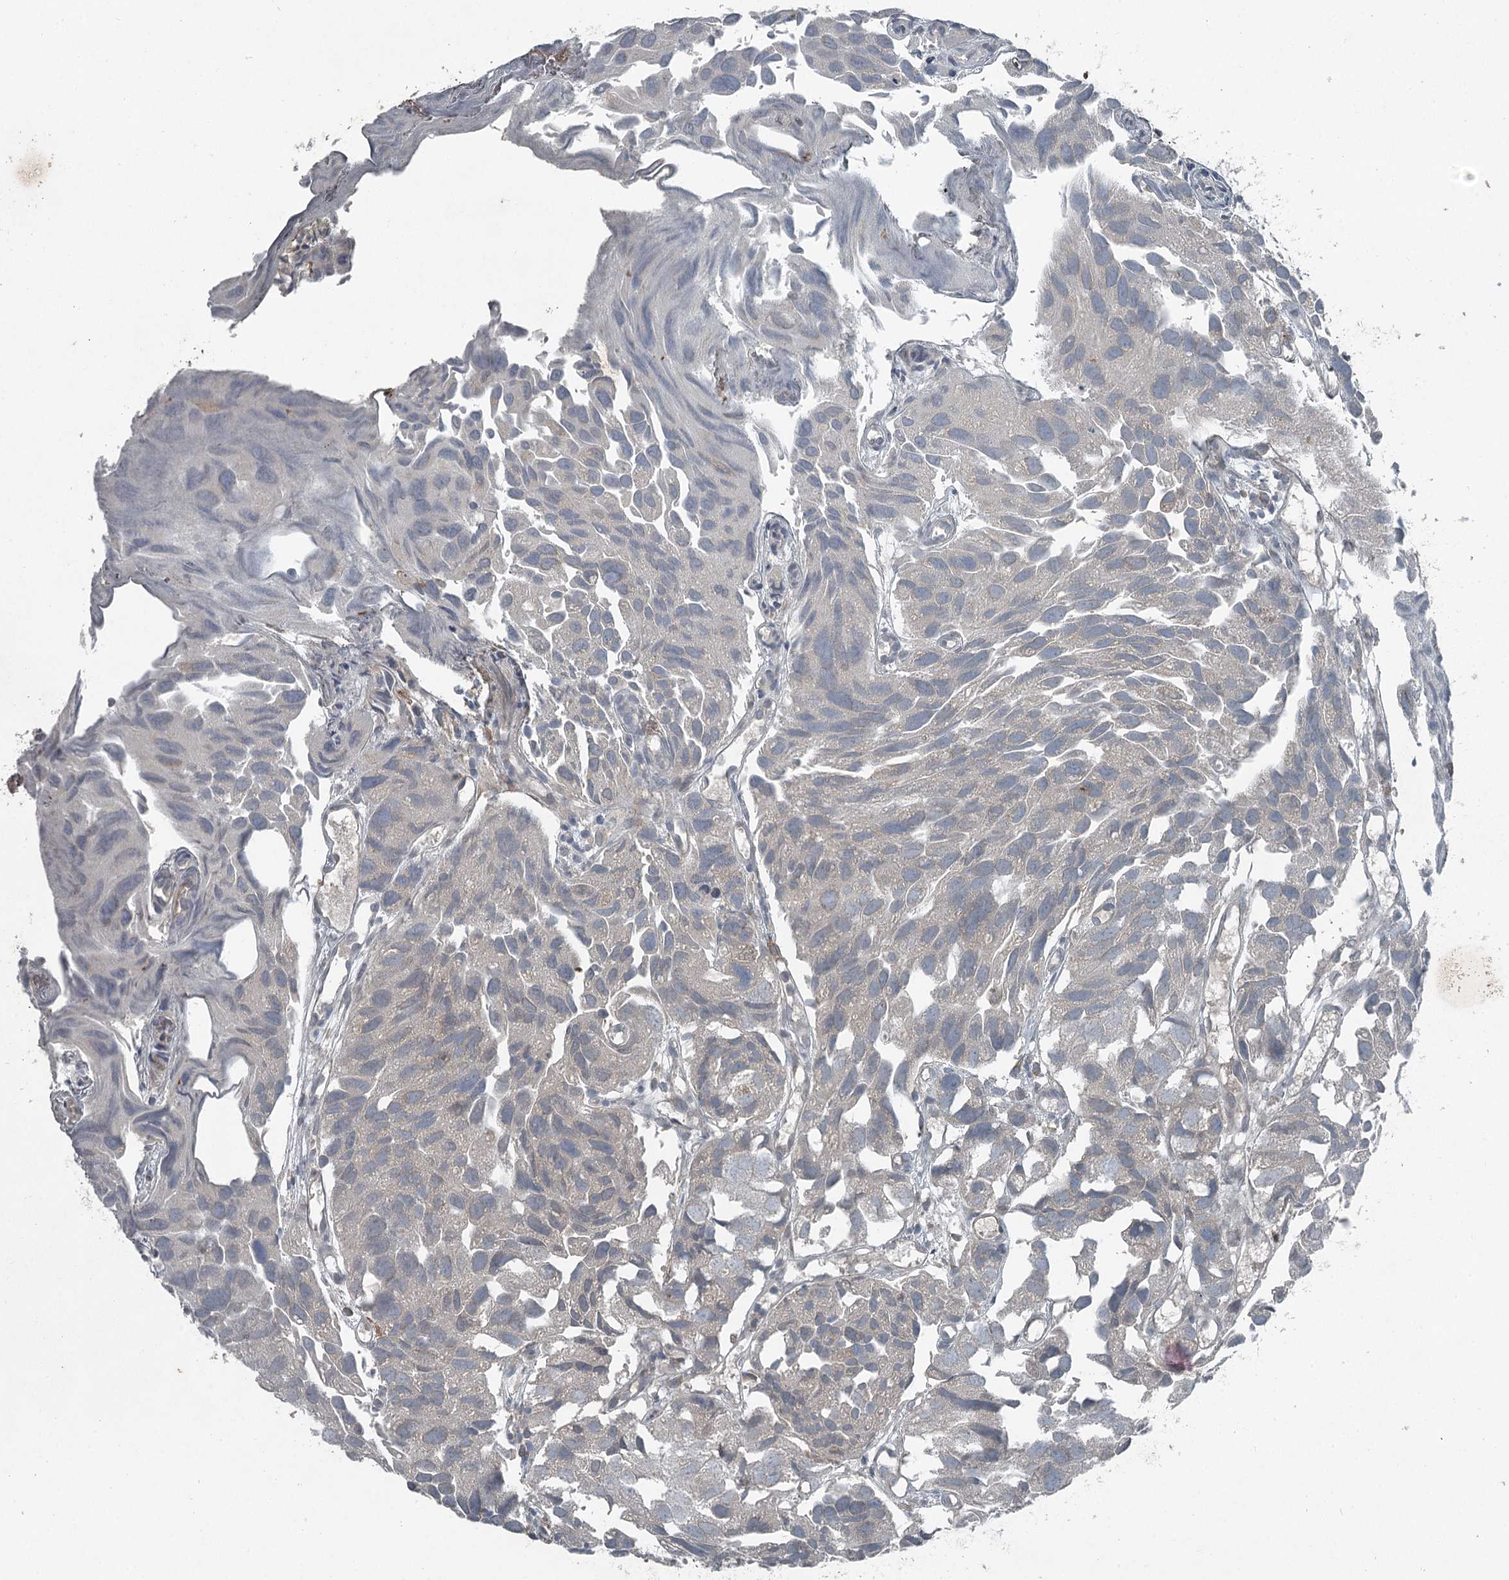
{"staining": {"intensity": "negative", "quantity": "none", "location": "none"}, "tissue": "urothelial cancer", "cell_type": "Tumor cells", "image_type": "cancer", "snomed": [{"axis": "morphology", "description": "Urothelial carcinoma, High grade"}, {"axis": "topography", "description": "Urinary bladder"}], "caption": "Tumor cells show no significant staining in high-grade urothelial carcinoma. (DAB (3,3'-diaminobenzidine) immunohistochemistry, high magnification).", "gene": "SLC39A8", "patient": {"sex": "female", "age": 75}}